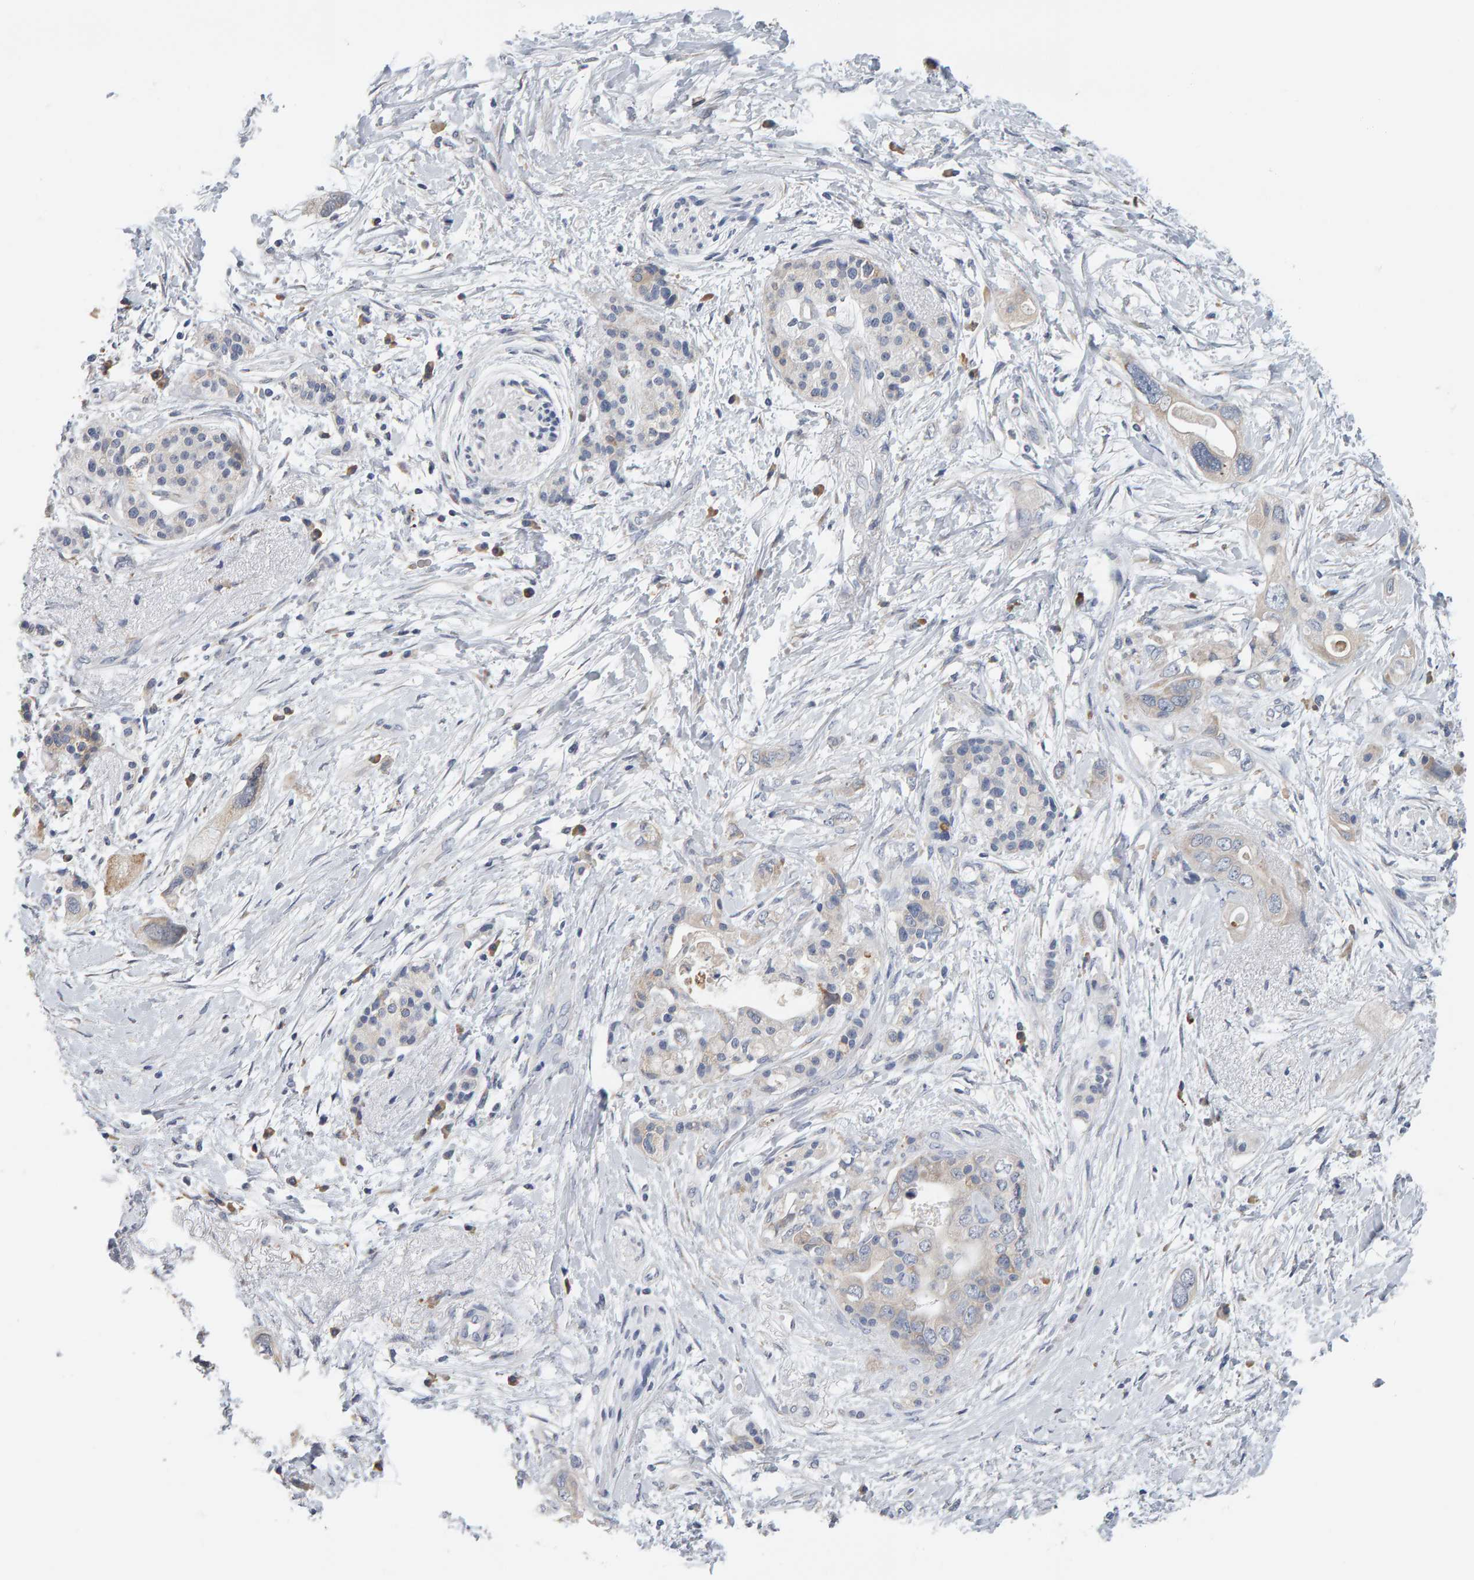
{"staining": {"intensity": "negative", "quantity": "none", "location": "none"}, "tissue": "pancreatic cancer", "cell_type": "Tumor cells", "image_type": "cancer", "snomed": [{"axis": "morphology", "description": "Adenocarcinoma, NOS"}, {"axis": "topography", "description": "Pancreas"}], "caption": "DAB immunohistochemical staining of human pancreatic adenocarcinoma exhibits no significant expression in tumor cells. The staining is performed using DAB brown chromogen with nuclei counter-stained in using hematoxylin.", "gene": "ADHFE1", "patient": {"sex": "female", "age": 56}}